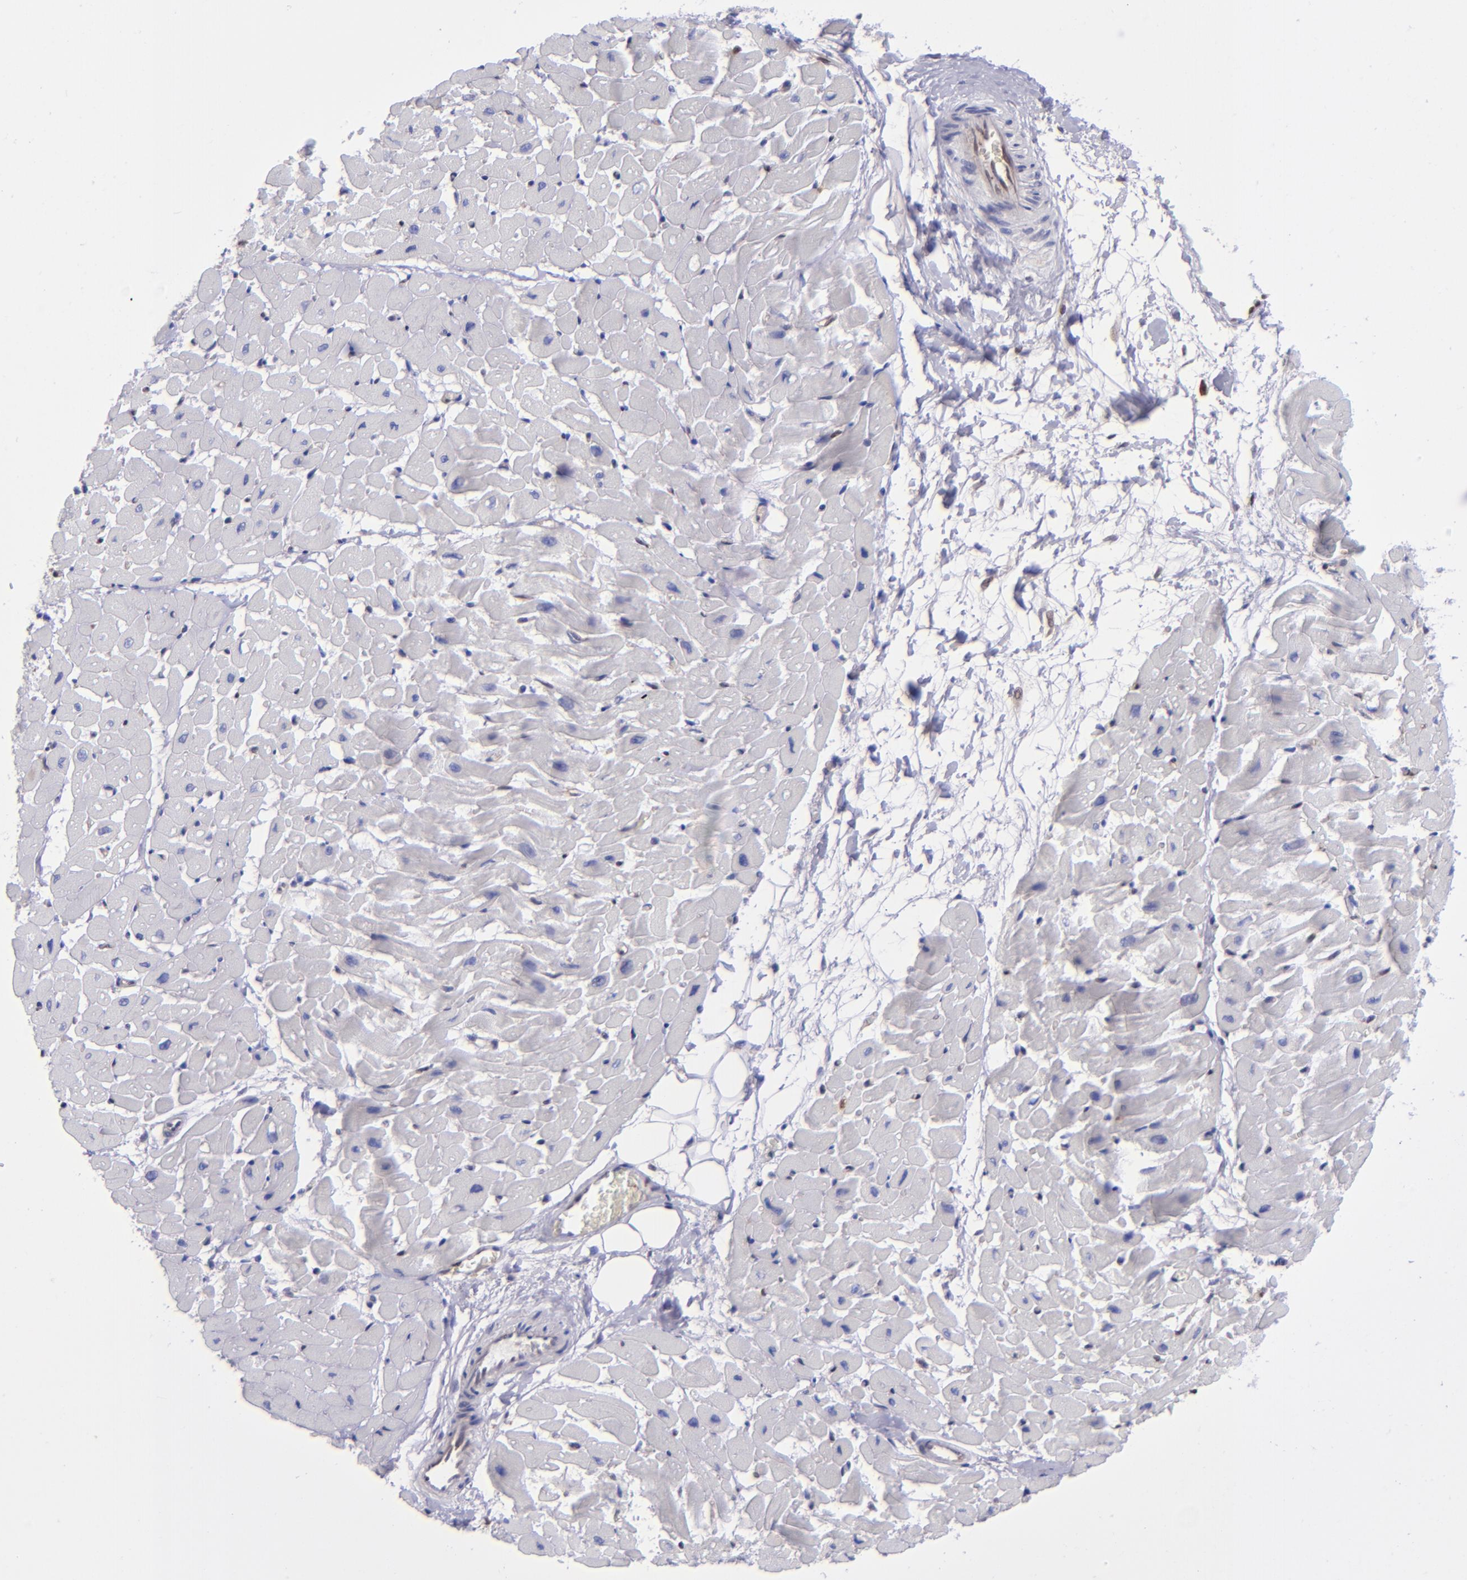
{"staining": {"intensity": "negative", "quantity": "none", "location": "none"}, "tissue": "heart muscle", "cell_type": "Cardiomyocytes", "image_type": "normal", "snomed": [{"axis": "morphology", "description": "Normal tissue, NOS"}, {"axis": "topography", "description": "Heart"}], "caption": "A high-resolution photomicrograph shows IHC staining of normal heart muscle, which exhibits no significant positivity in cardiomyocytes.", "gene": "TYMP", "patient": {"sex": "male", "age": 45}}